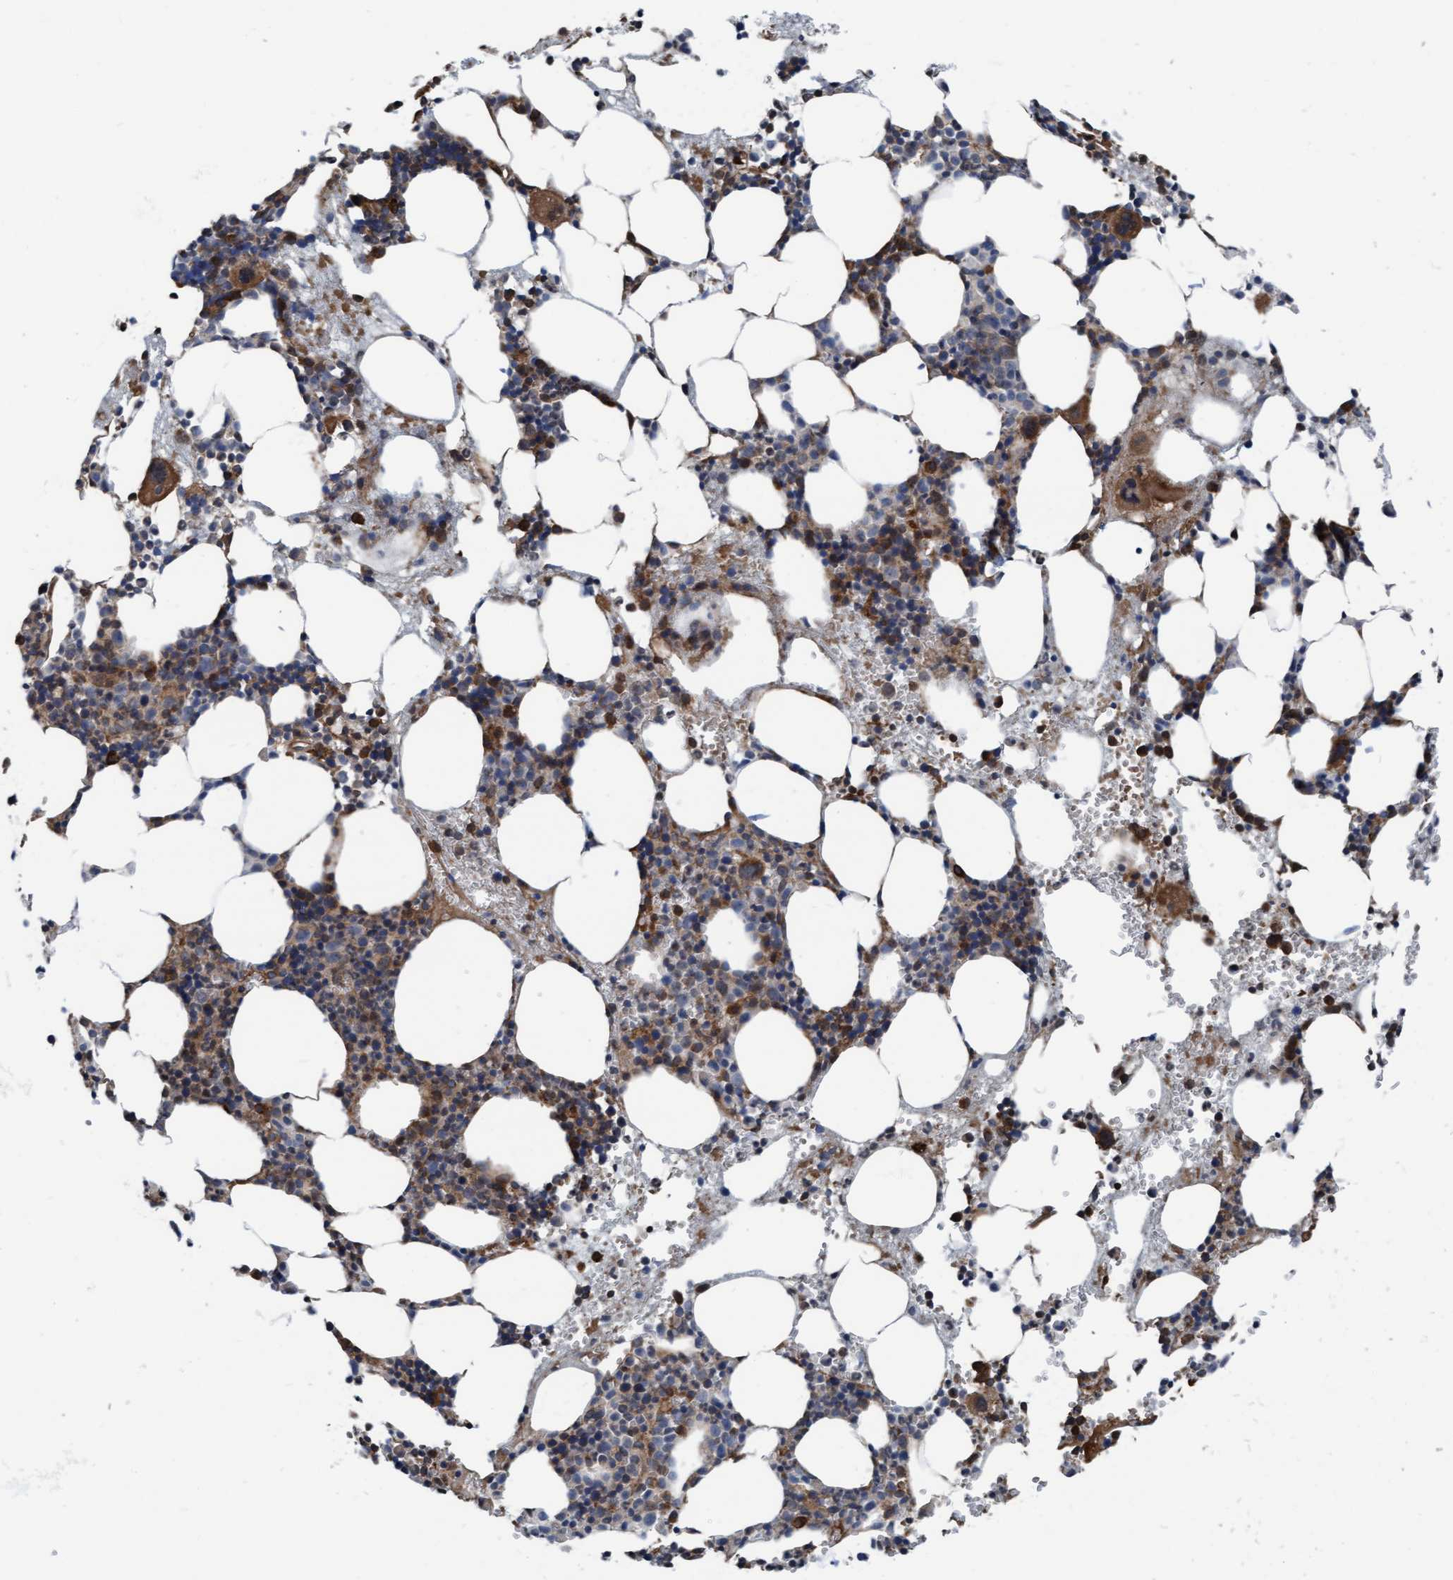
{"staining": {"intensity": "strong", "quantity": "25%-75%", "location": "cytoplasmic/membranous"}, "tissue": "bone marrow", "cell_type": "Hematopoietic cells", "image_type": "normal", "snomed": [{"axis": "morphology", "description": "Normal tissue, NOS"}, {"axis": "morphology", "description": "Inflammation, NOS"}, {"axis": "topography", "description": "Bone marrow"}], "caption": "Bone marrow was stained to show a protein in brown. There is high levels of strong cytoplasmic/membranous positivity in approximately 25%-75% of hematopoietic cells. Using DAB (3,3'-diaminobenzidine) (brown) and hematoxylin (blue) stains, captured at high magnification using brightfield microscopy.", "gene": "RAP1GAP2", "patient": {"sex": "female", "age": 67}}